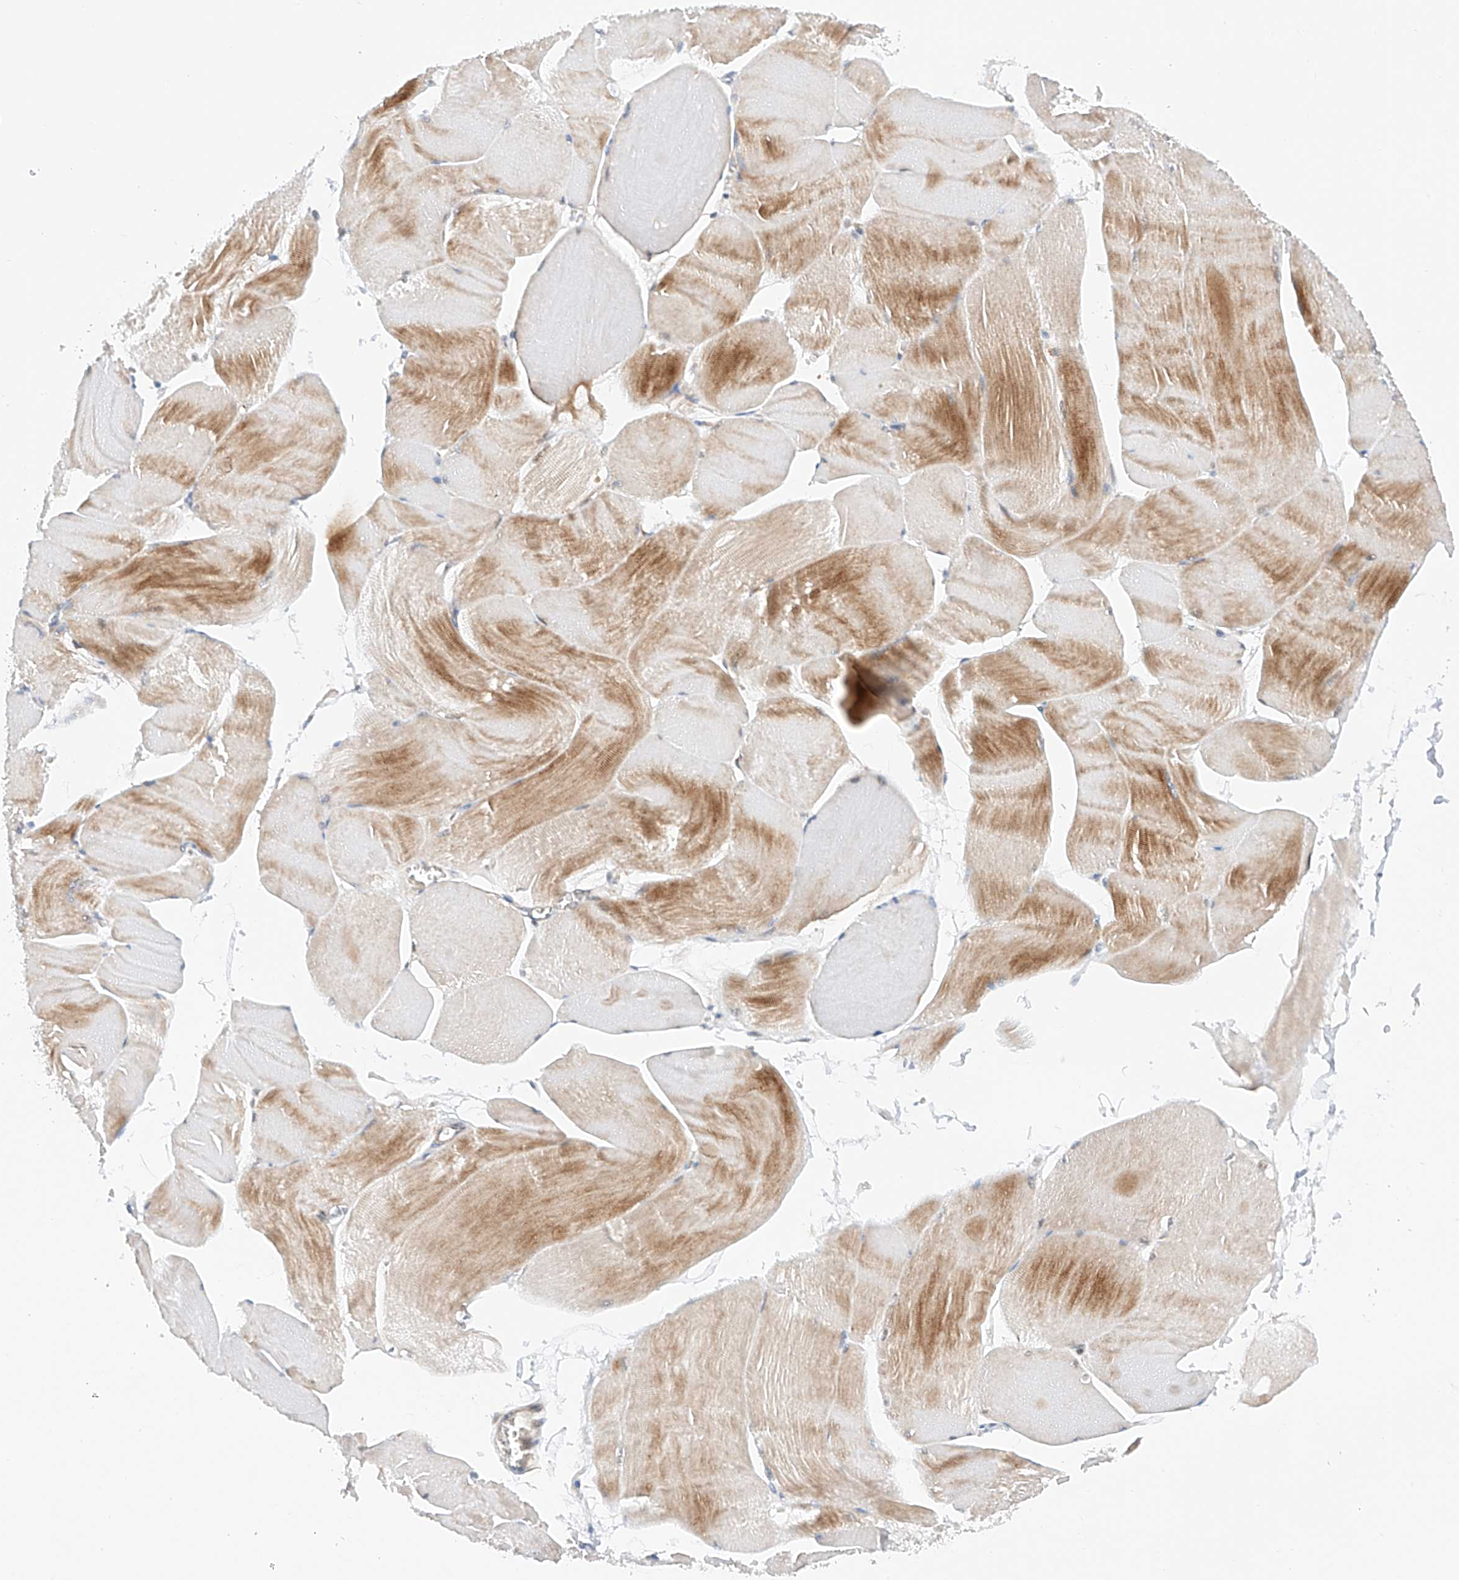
{"staining": {"intensity": "moderate", "quantity": "25%-75%", "location": "cytoplasmic/membranous"}, "tissue": "skeletal muscle", "cell_type": "Myocytes", "image_type": "normal", "snomed": [{"axis": "morphology", "description": "Normal tissue, NOS"}, {"axis": "morphology", "description": "Basal cell carcinoma"}, {"axis": "topography", "description": "Skeletal muscle"}], "caption": "Moderate cytoplasmic/membranous staining is identified in about 25%-75% of myocytes in unremarkable skeletal muscle.", "gene": "MFN2", "patient": {"sex": "female", "age": 64}}